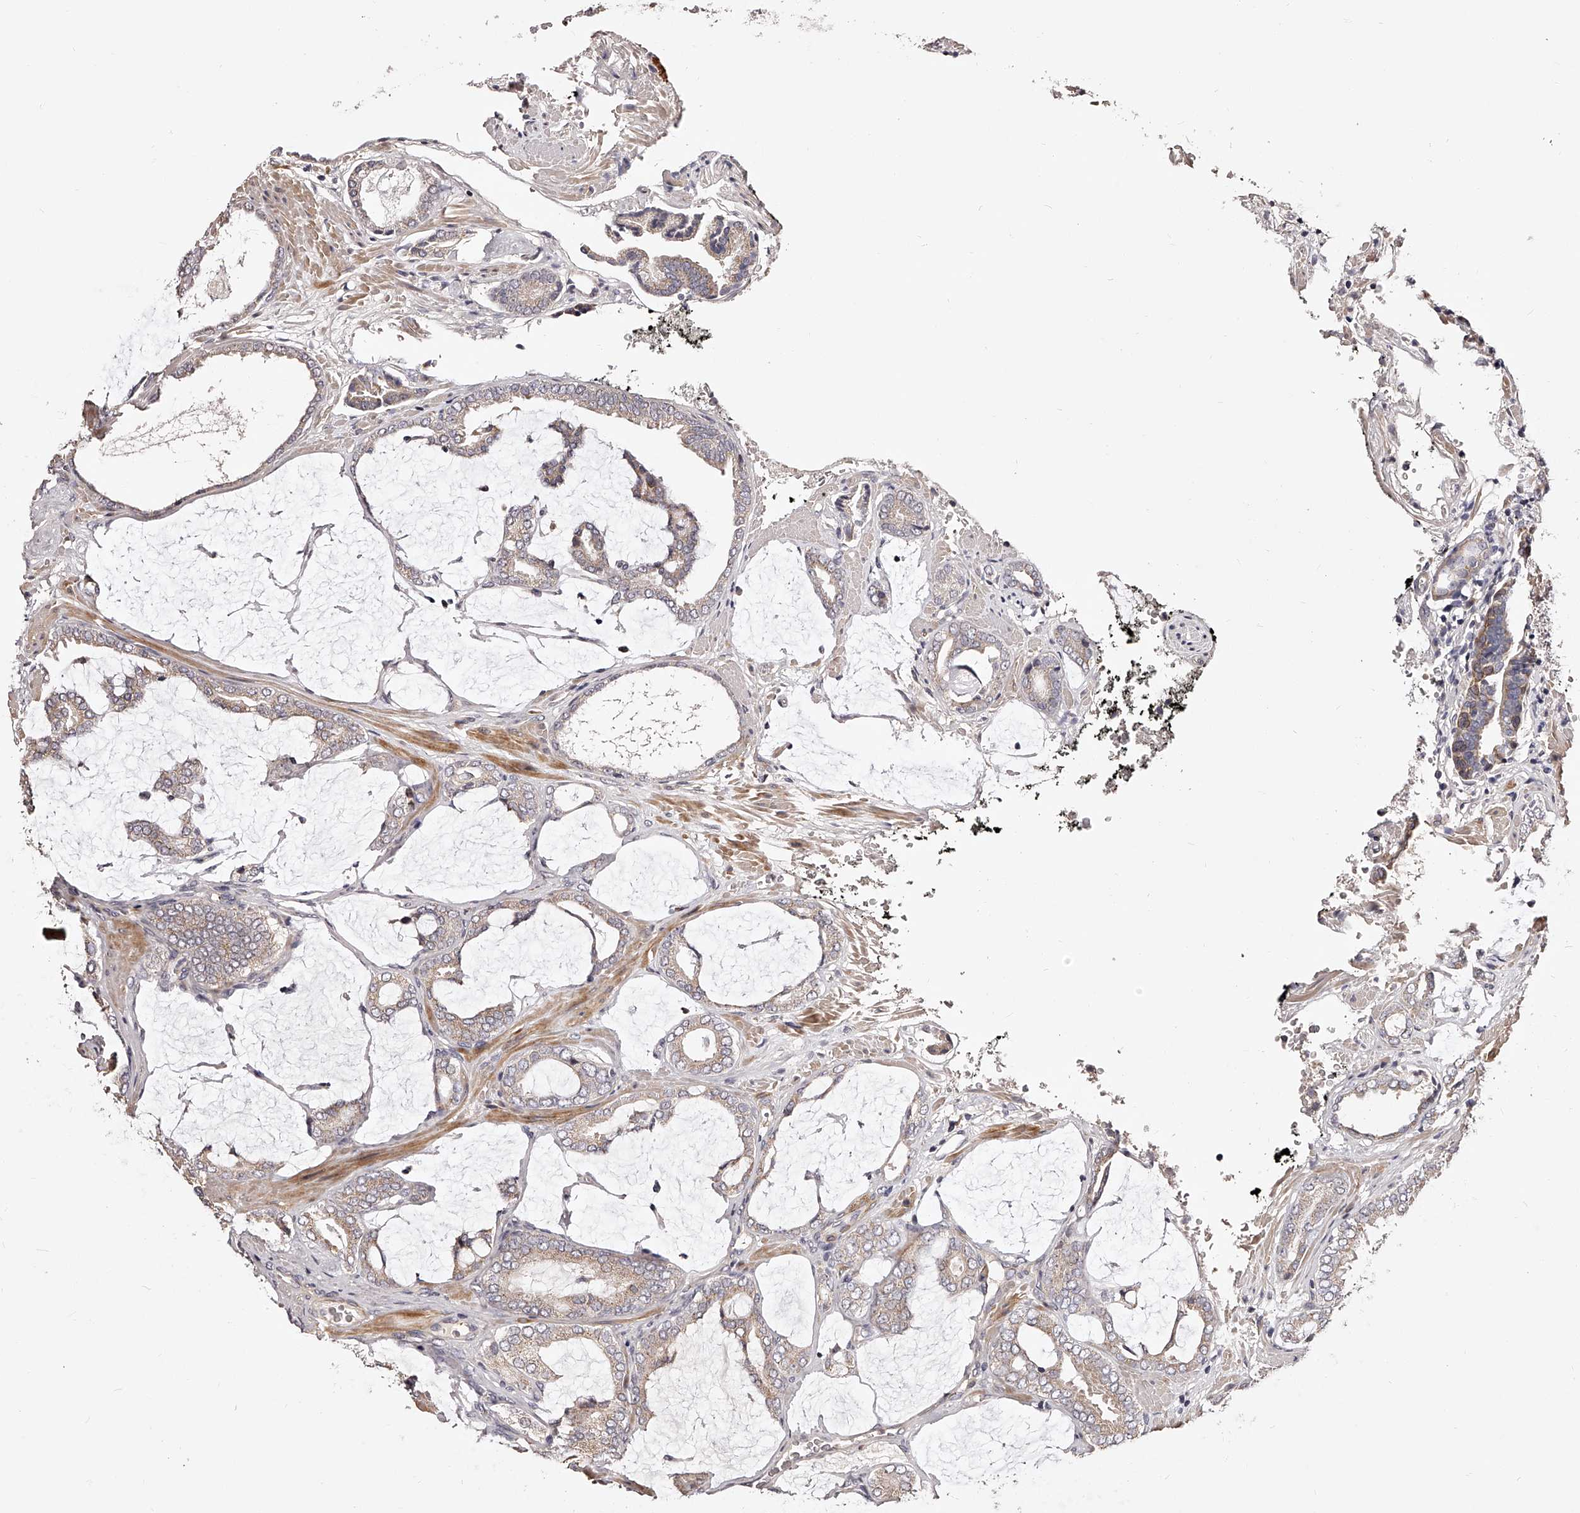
{"staining": {"intensity": "weak", "quantity": "25%-75%", "location": "cytoplasmic/membranous"}, "tissue": "prostate cancer", "cell_type": "Tumor cells", "image_type": "cancer", "snomed": [{"axis": "morphology", "description": "Adenocarcinoma, Low grade"}, {"axis": "topography", "description": "Prostate"}], "caption": "The immunohistochemical stain shows weak cytoplasmic/membranous staining in tumor cells of prostate adenocarcinoma (low-grade) tissue.", "gene": "ZNF502", "patient": {"sex": "male", "age": 71}}